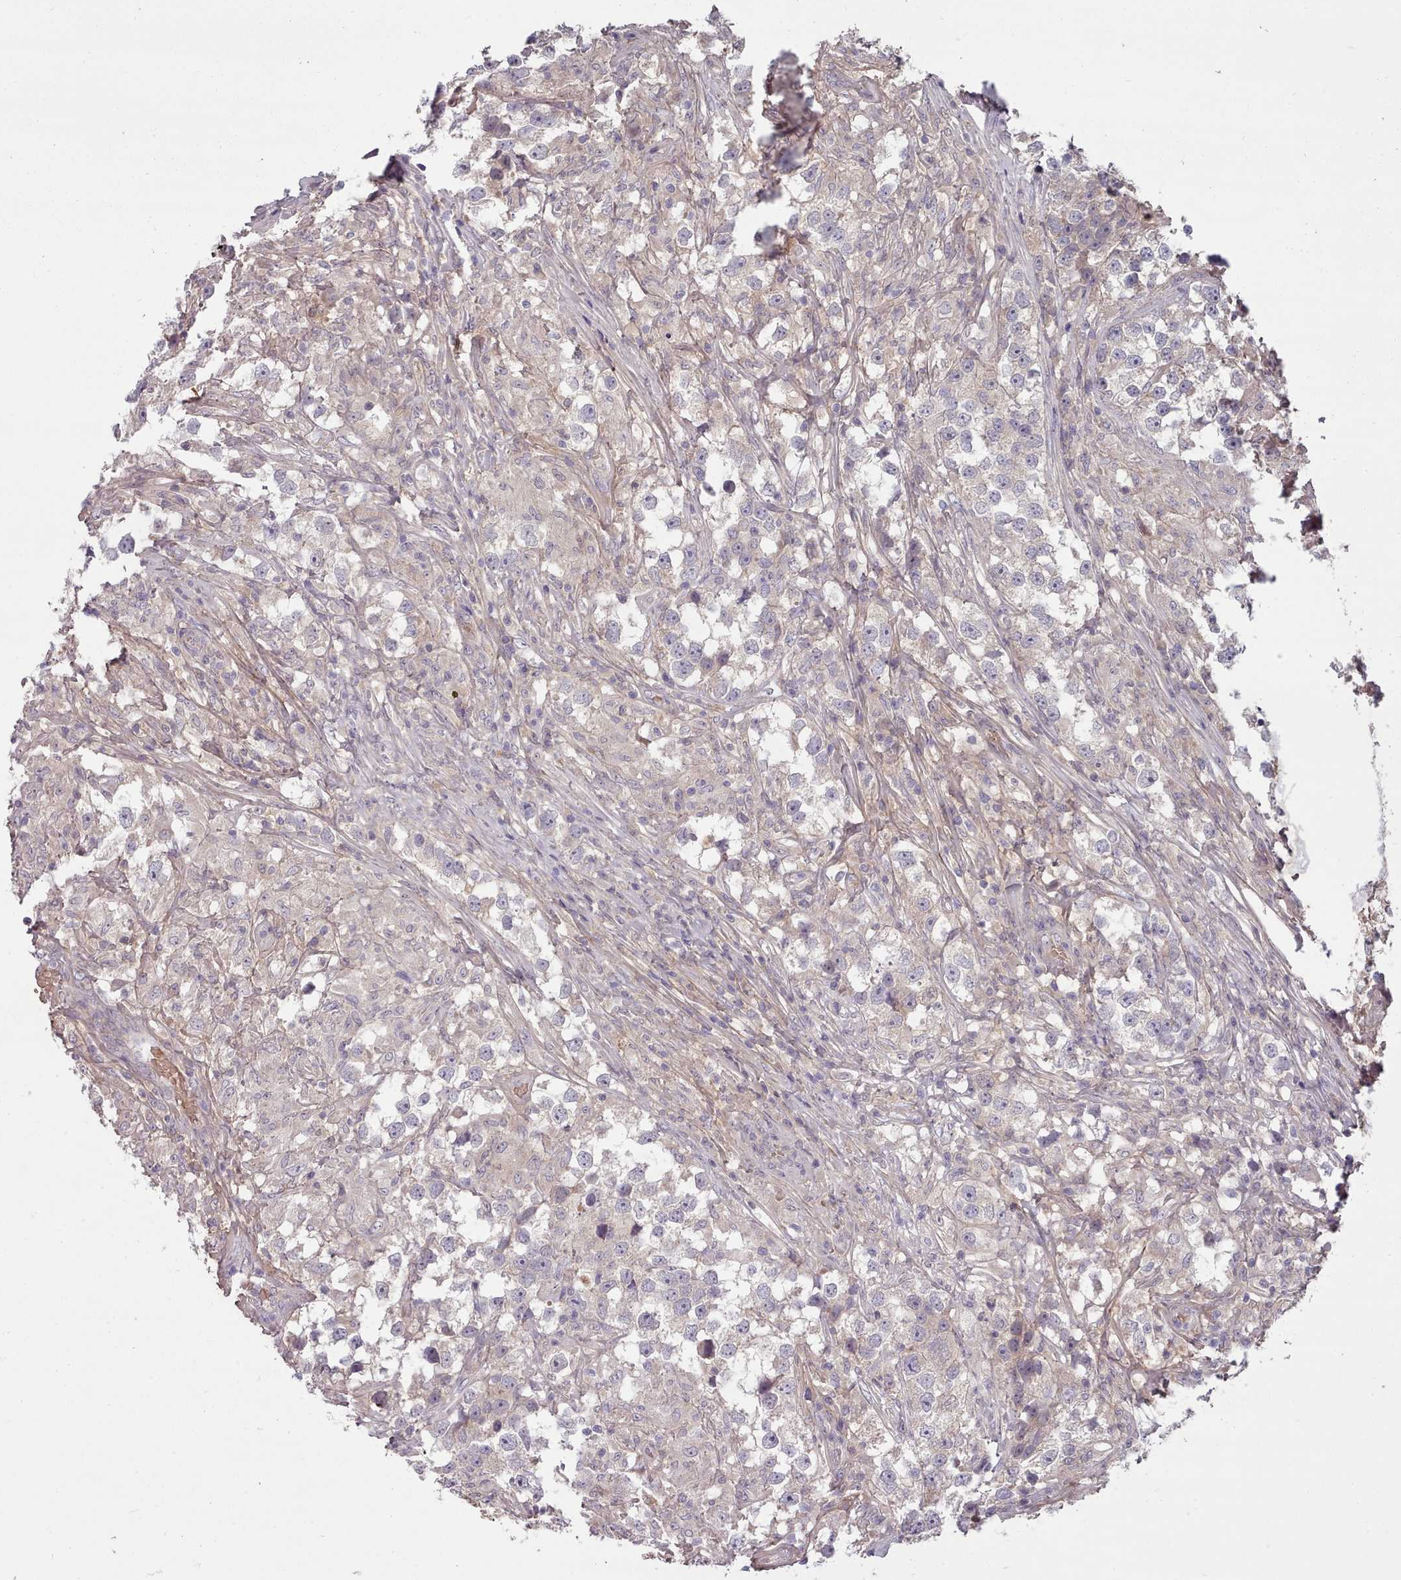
{"staining": {"intensity": "negative", "quantity": "none", "location": "none"}, "tissue": "testis cancer", "cell_type": "Tumor cells", "image_type": "cancer", "snomed": [{"axis": "morphology", "description": "Seminoma, NOS"}, {"axis": "topography", "description": "Testis"}], "caption": "Tumor cells are negative for brown protein staining in testis cancer.", "gene": "CLNS1A", "patient": {"sex": "male", "age": 46}}